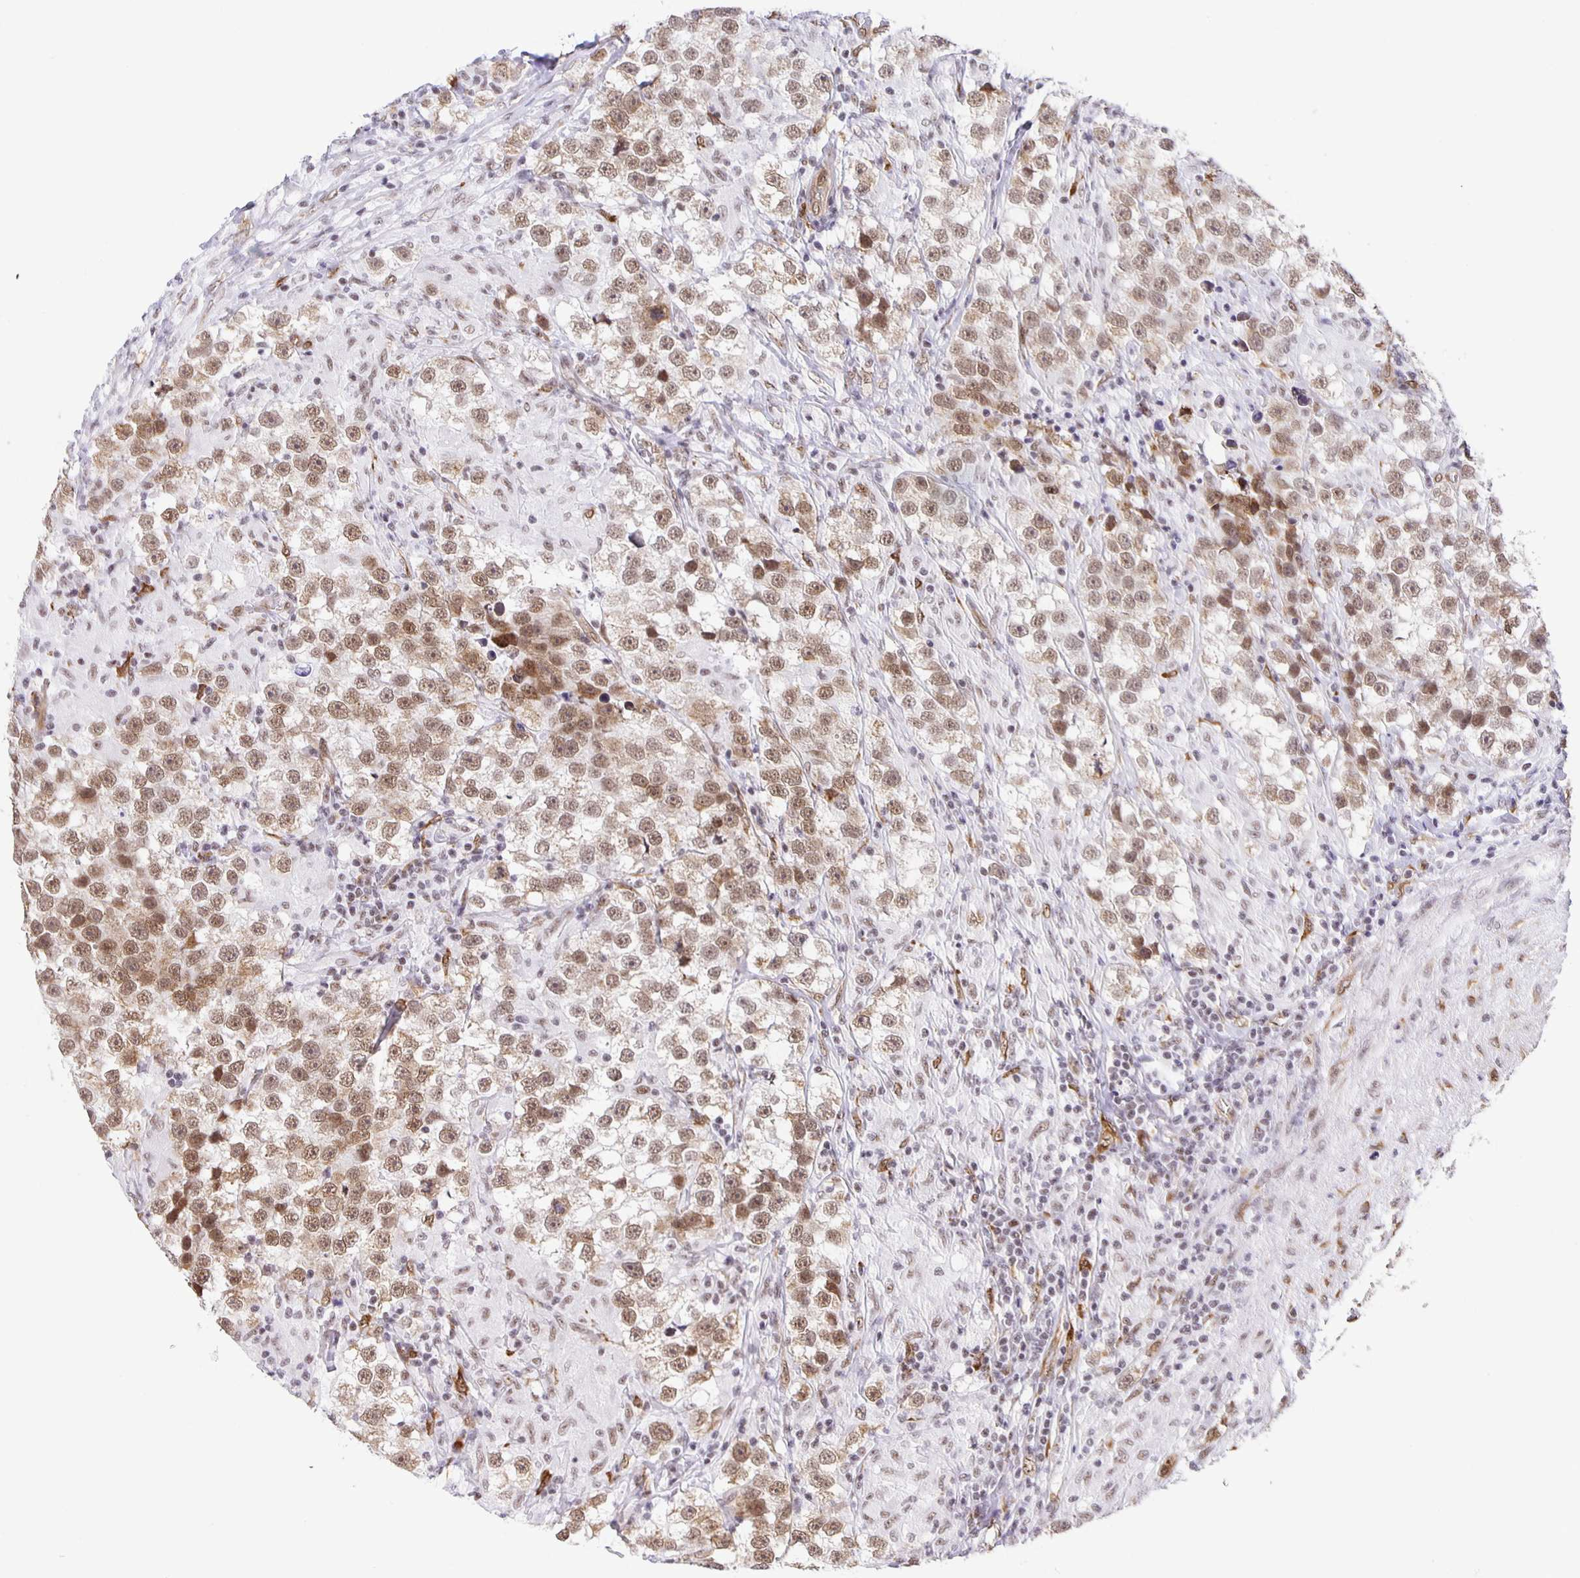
{"staining": {"intensity": "moderate", "quantity": ">75%", "location": "nuclear"}, "tissue": "testis cancer", "cell_type": "Tumor cells", "image_type": "cancer", "snomed": [{"axis": "morphology", "description": "Seminoma, NOS"}, {"axis": "topography", "description": "Testis"}], "caption": "The immunohistochemical stain highlights moderate nuclear positivity in tumor cells of seminoma (testis) tissue.", "gene": "ZRANB2", "patient": {"sex": "male", "age": 46}}